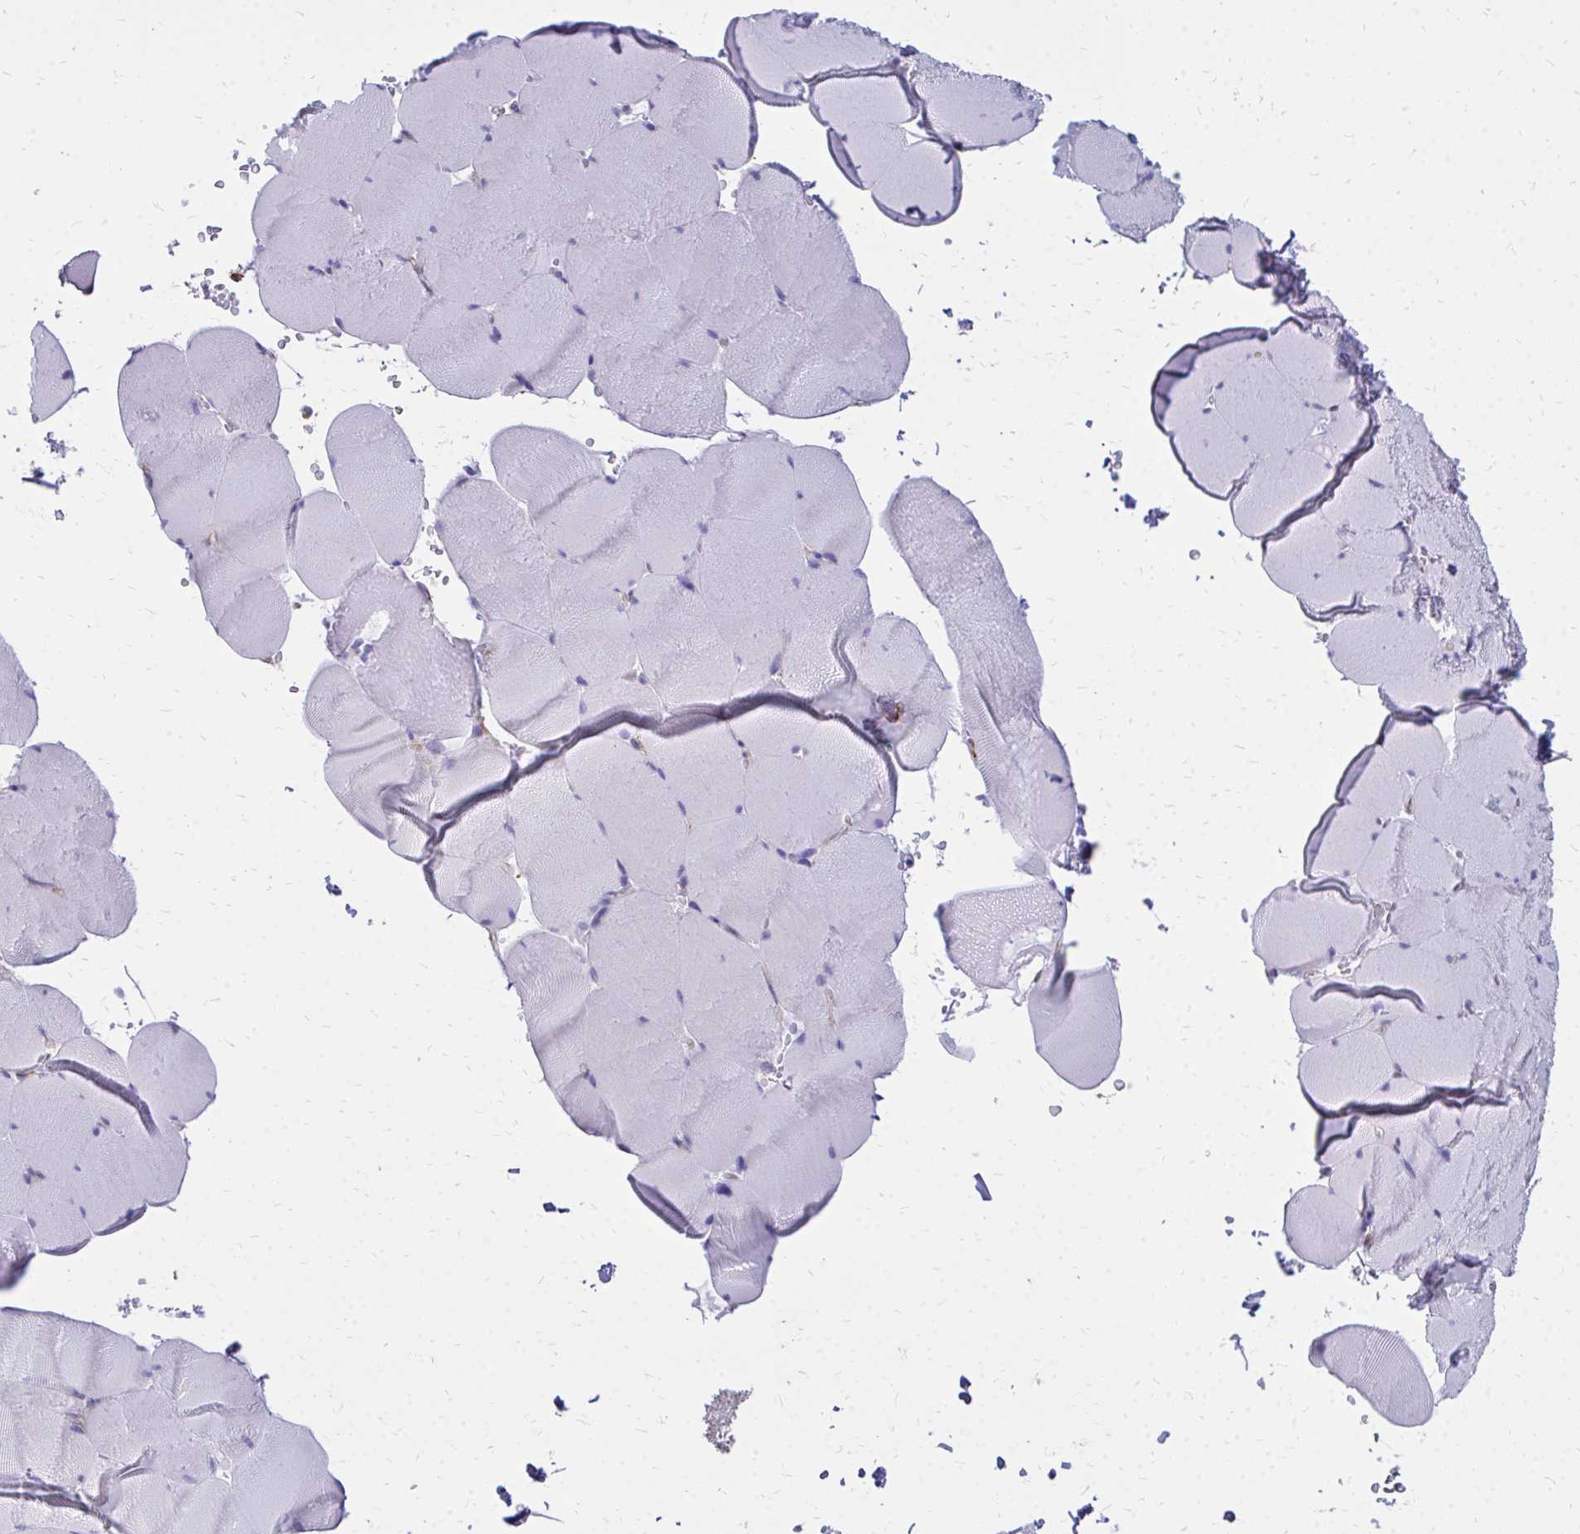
{"staining": {"intensity": "negative", "quantity": "none", "location": "none"}, "tissue": "skeletal muscle", "cell_type": "Myocytes", "image_type": "normal", "snomed": [{"axis": "morphology", "description": "Normal tissue, NOS"}, {"axis": "topography", "description": "Skeletal muscle"}, {"axis": "topography", "description": "Head-Neck"}], "caption": "Immunohistochemistry of benign human skeletal muscle shows no positivity in myocytes.", "gene": "MARCKSL1", "patient": {"sex": "male", "age": 66}}